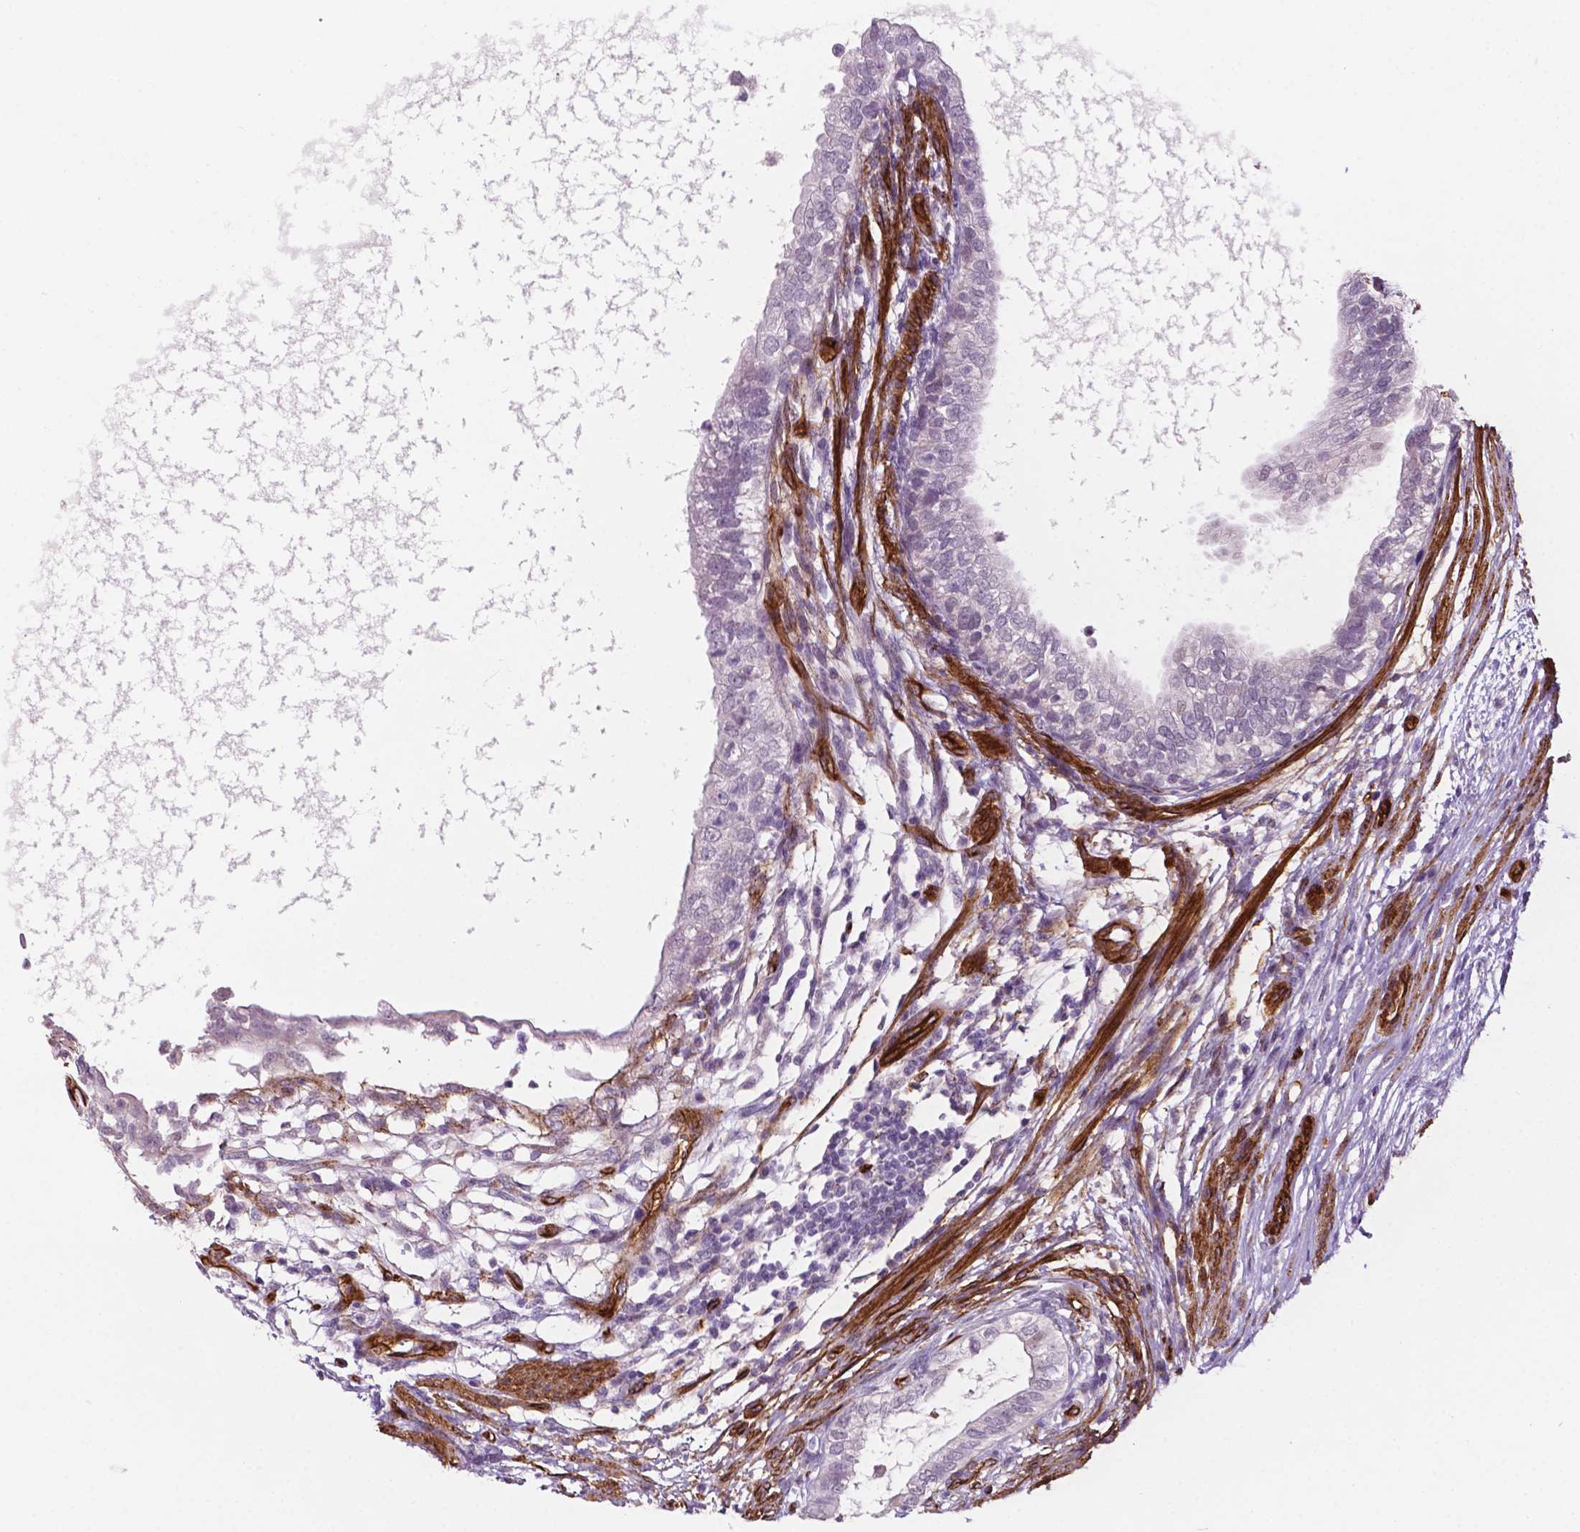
{"staining": {"intensity": "negative", "quantity": "none", "location": "none"}, "tissue": "testis cancer", "cell_type": "Tumor cells", "image_type": "cancer", "snomed": [{"axis": "morphology", "description": "Carcinoma, Embryonal, NOS"}, {"axis": "topography", "description": "Testis"}], "caption": "Immunohistochemistry (IHC) of testis embryonal carcinoma demonstrates no positivity in tumor cells. The staining is performed using DAB (3,3'-diaminobenzidine) brown chromogen with nuclei counter-stained in using hematoxylin.", "gene": "EGFL8", "patient": {"sex": "male", "age": 26}}